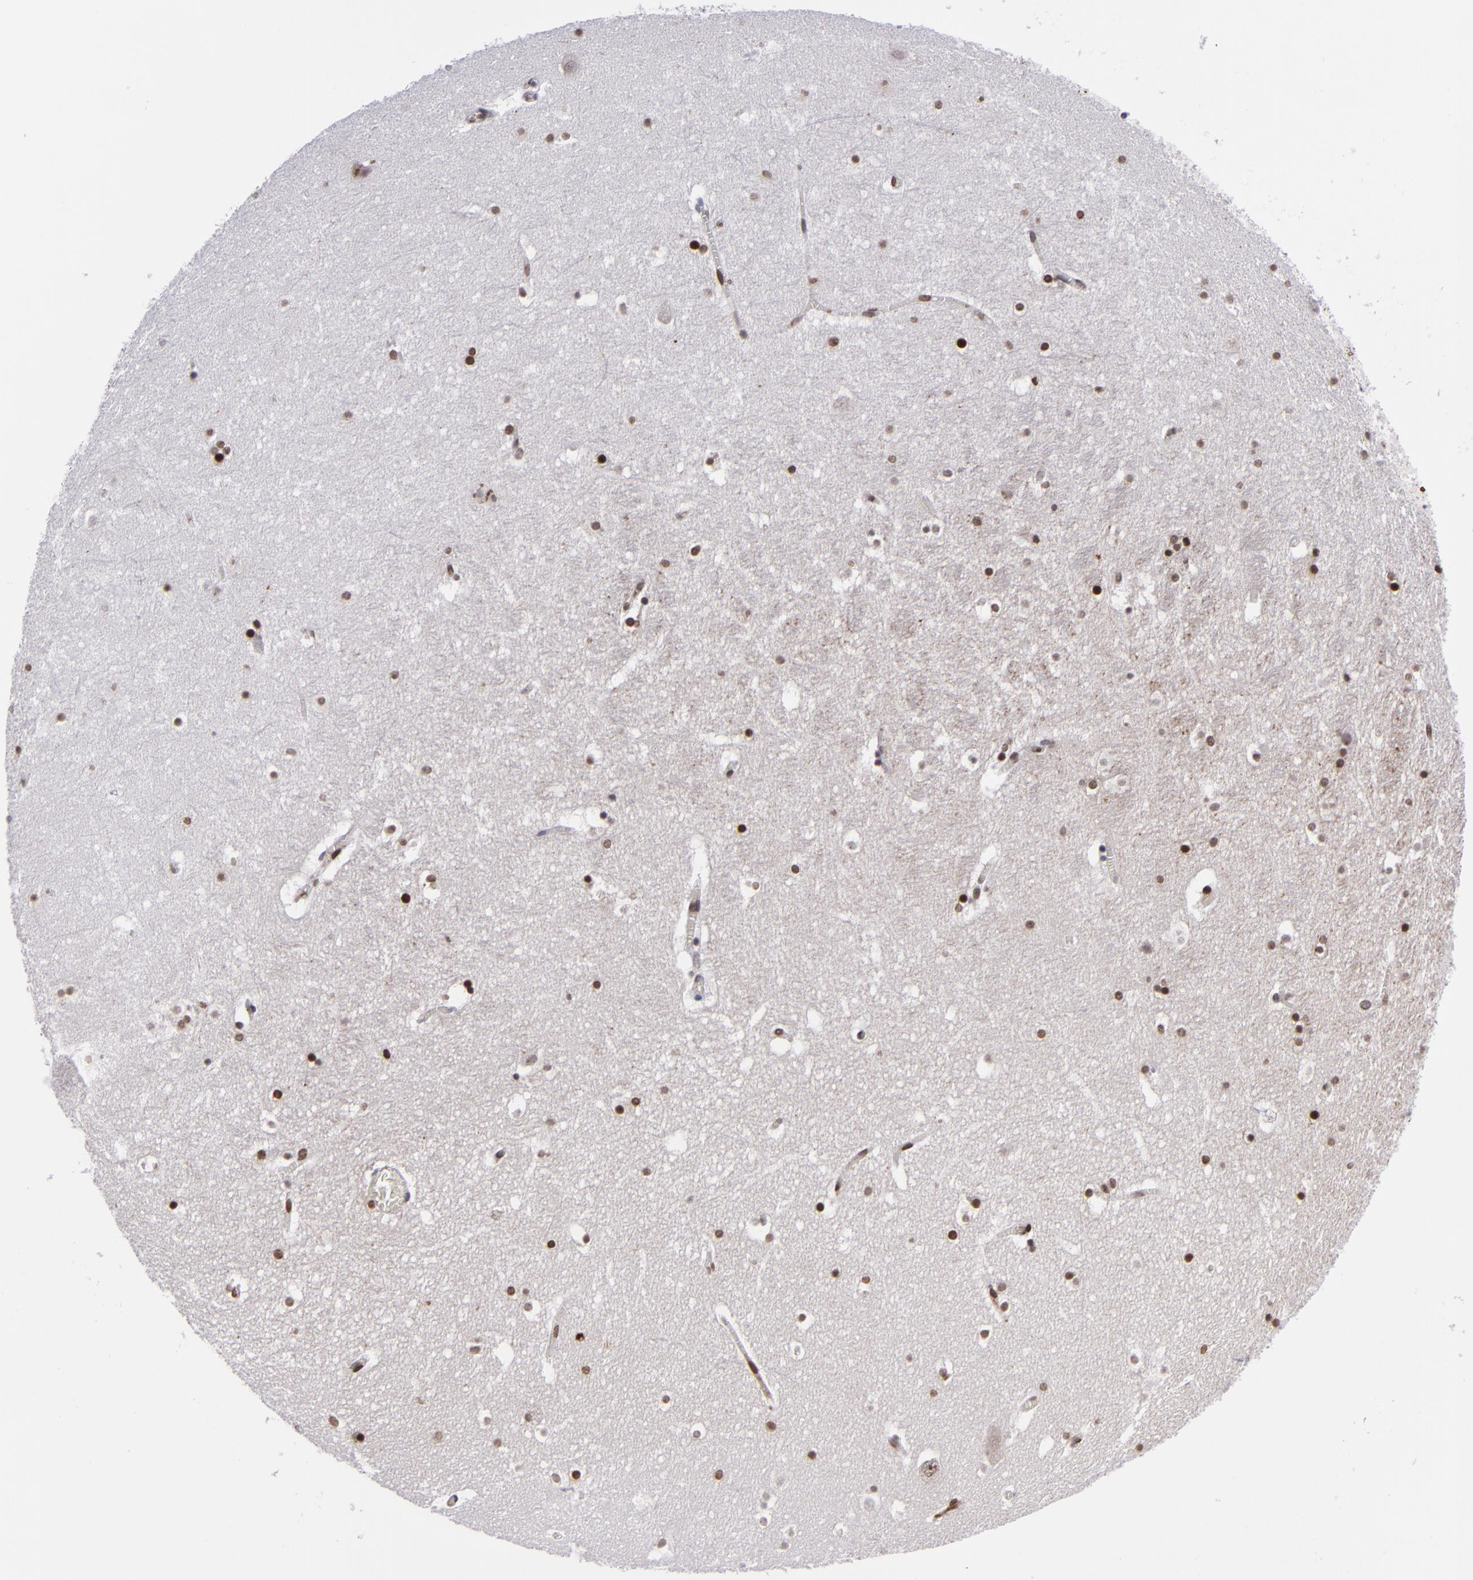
{"staining": {"intensity": "weak", "quantity": ">75%", "location": "cytoplasmic/membranous"}, "tissue": "hippocampus", "cell_type": "Glial cells", "image_type": "normal", "snomed": [{"axis": "morphology", "description": "Normal tissue, NOS"}, {"axis": "topography", "description": "Hippocampus"}], "caption": "Brown immunohistochemical staining in benign human hippocampus demonstrates weak cytoplasmic/membranous expression in approximately >75% of glial cells. The staining was performed using DAB, with brown indicating positive protein expression. Nuclei are stained blue with hematoxylin.", "gene": "CTNNB1", "patient": {"sex": "male", "age": 45}}